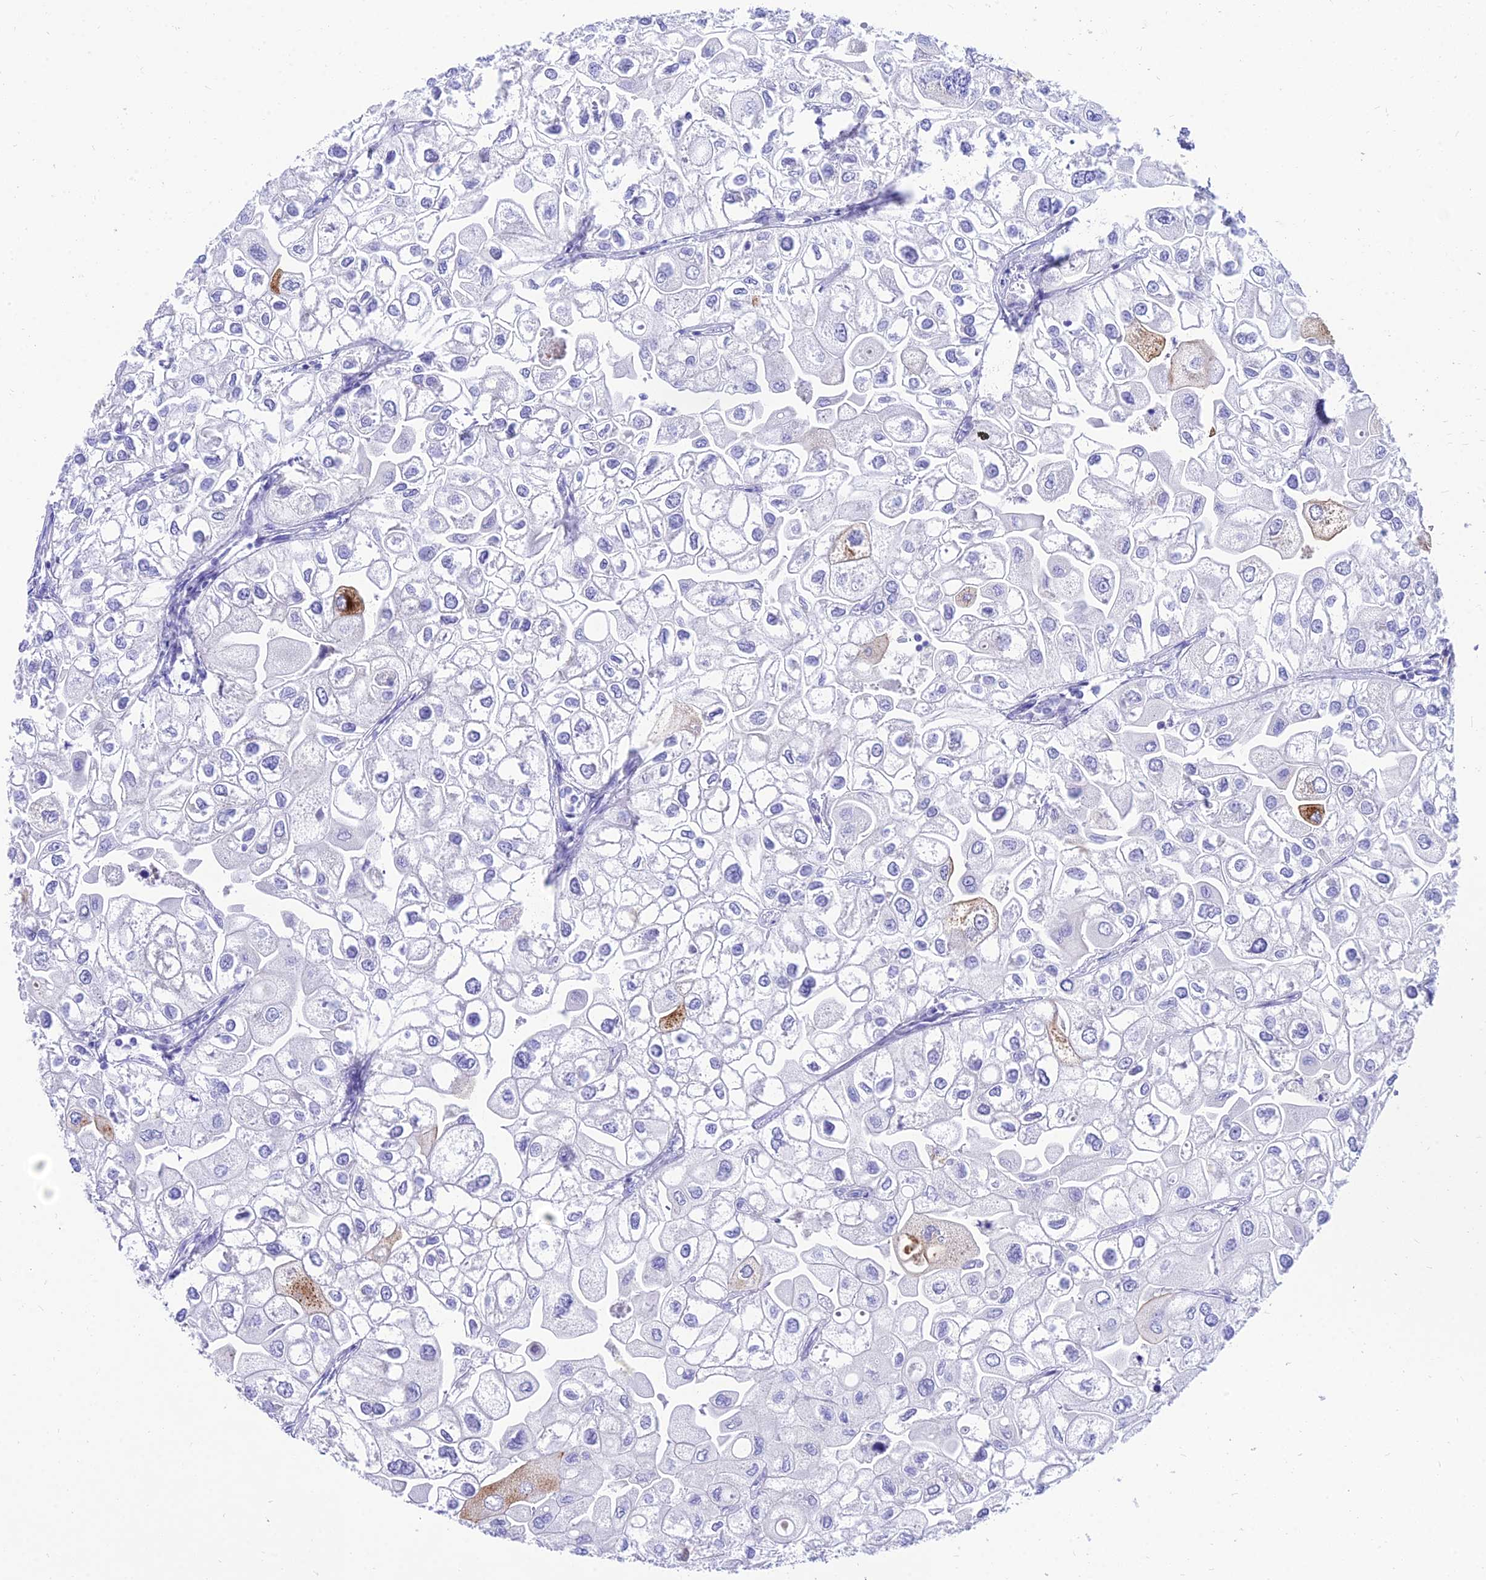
{"staining": {"intensity": "negative", "quantity": "none", "location": "none"}, "tissue": "urothelial cancer", "cell_type": "Tumor cells", "image_type": "cancer", "snomed": [{"axis": "morphology", "description": "Urothelial carcinoma, High grade"}, {"axis": "topography", "description": "Urinary bladder"}], "caption": "Tumor cells show no significant positivity in urothelial cancer. Brightfield microscopy of immunohistochemistry (IHC) stained with DAB (brown) and hematoxylin (blue), captured at high magnification.", "gene": "TAC3", "patient": {"sex": "male", "age": 64}}